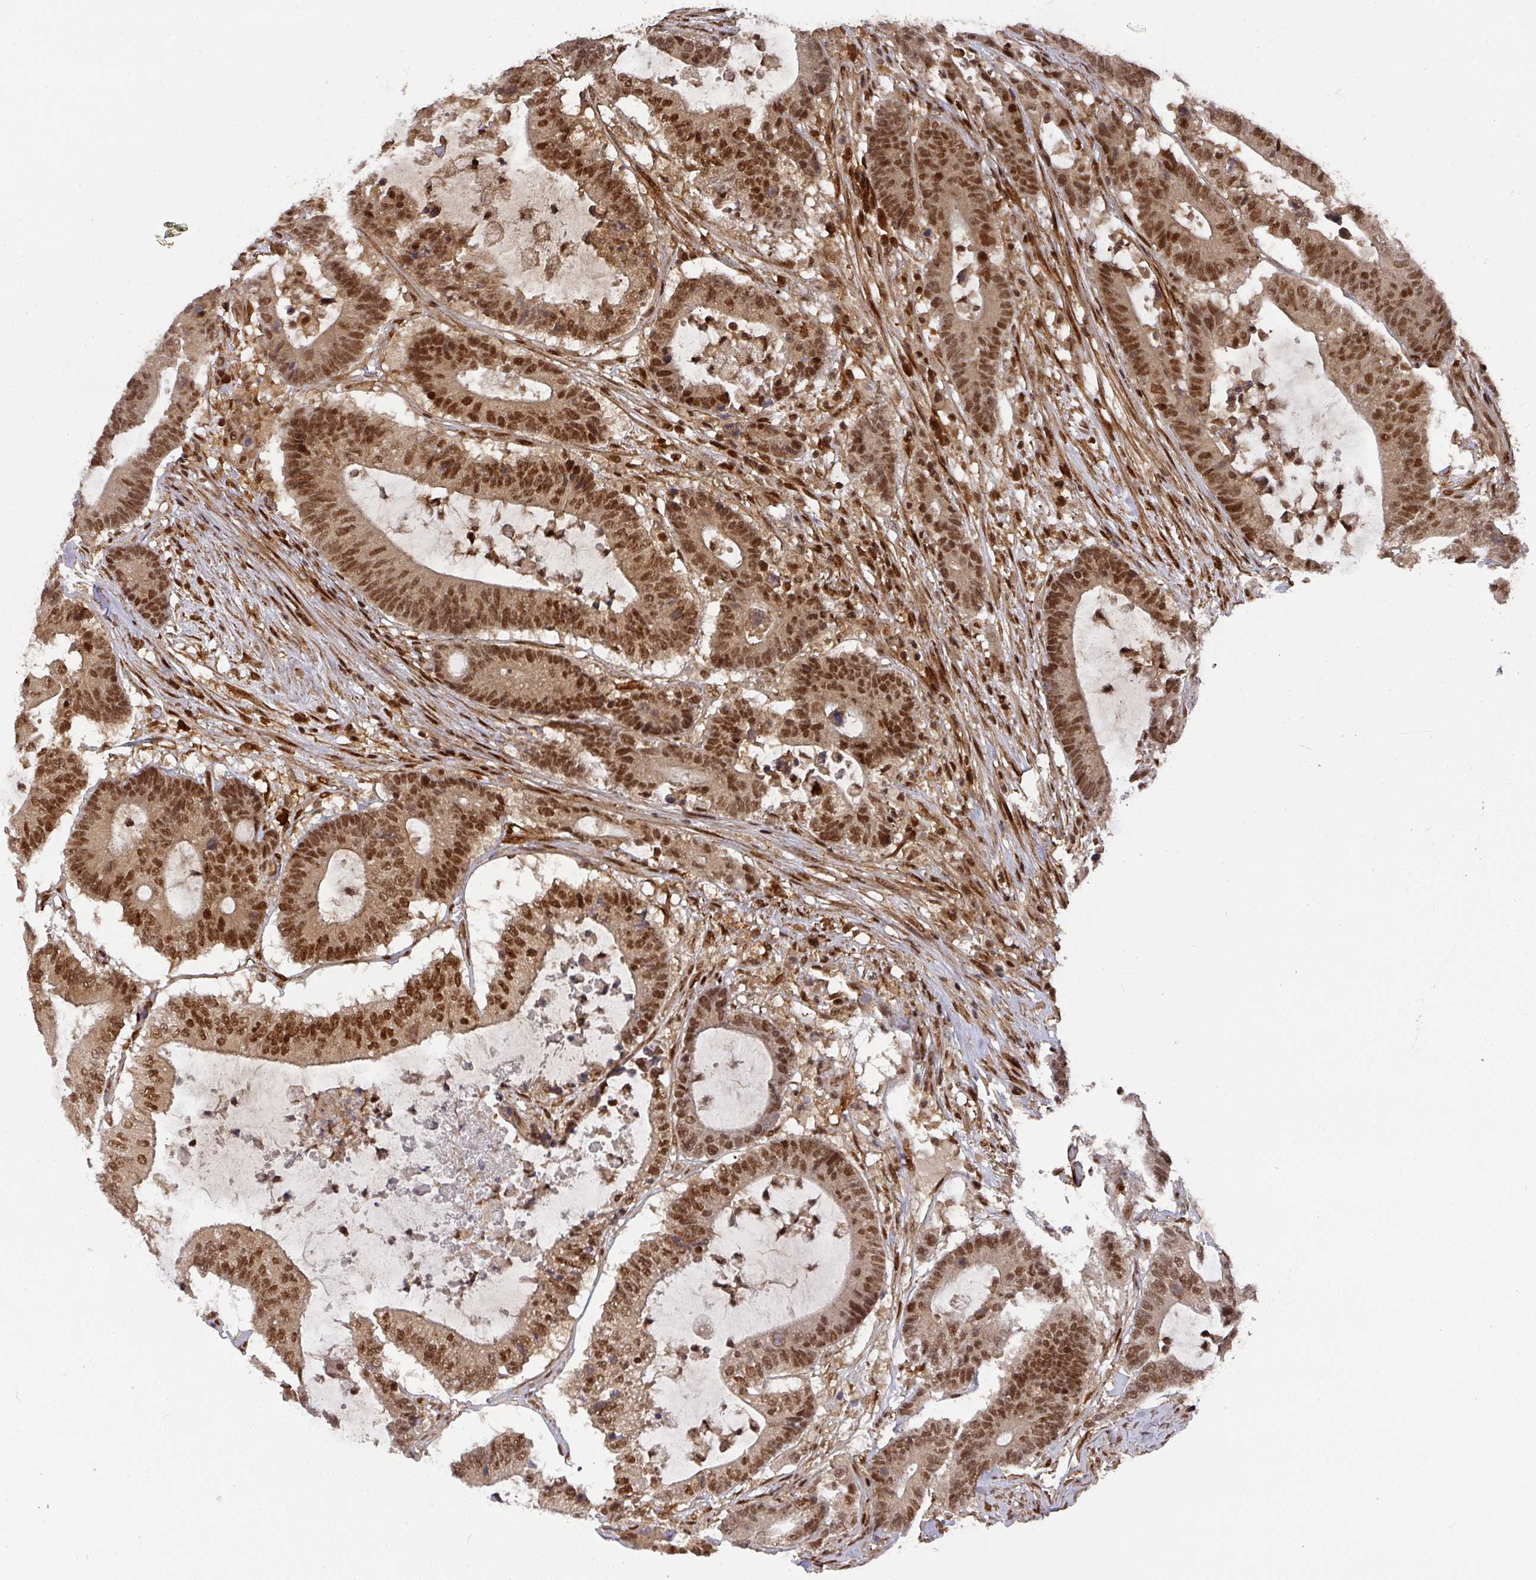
{"staining": {"intensity": "strong", "quantity": ">75%", "location": "nuclear"}, "tissue": "colorectal cancer", "cell_type": "Tumor cells", "image_type": "cancer", "snomed": [{"axis": "morphology", "description": "Adenocarcinoma, NOS"}, {"axis": "topography", "description": "Colon"}], "caption": "Colorectal cancer stained with DAB immunohistochemistry (IHC) demonstrates high levels of strong nuclear staining in about >75% of tumor cells. (DAB IHC, brown staining for protein, blue staining for nuclei).", "gene": "DIDO1", "patient": {"sex": "female", "age": 84}}